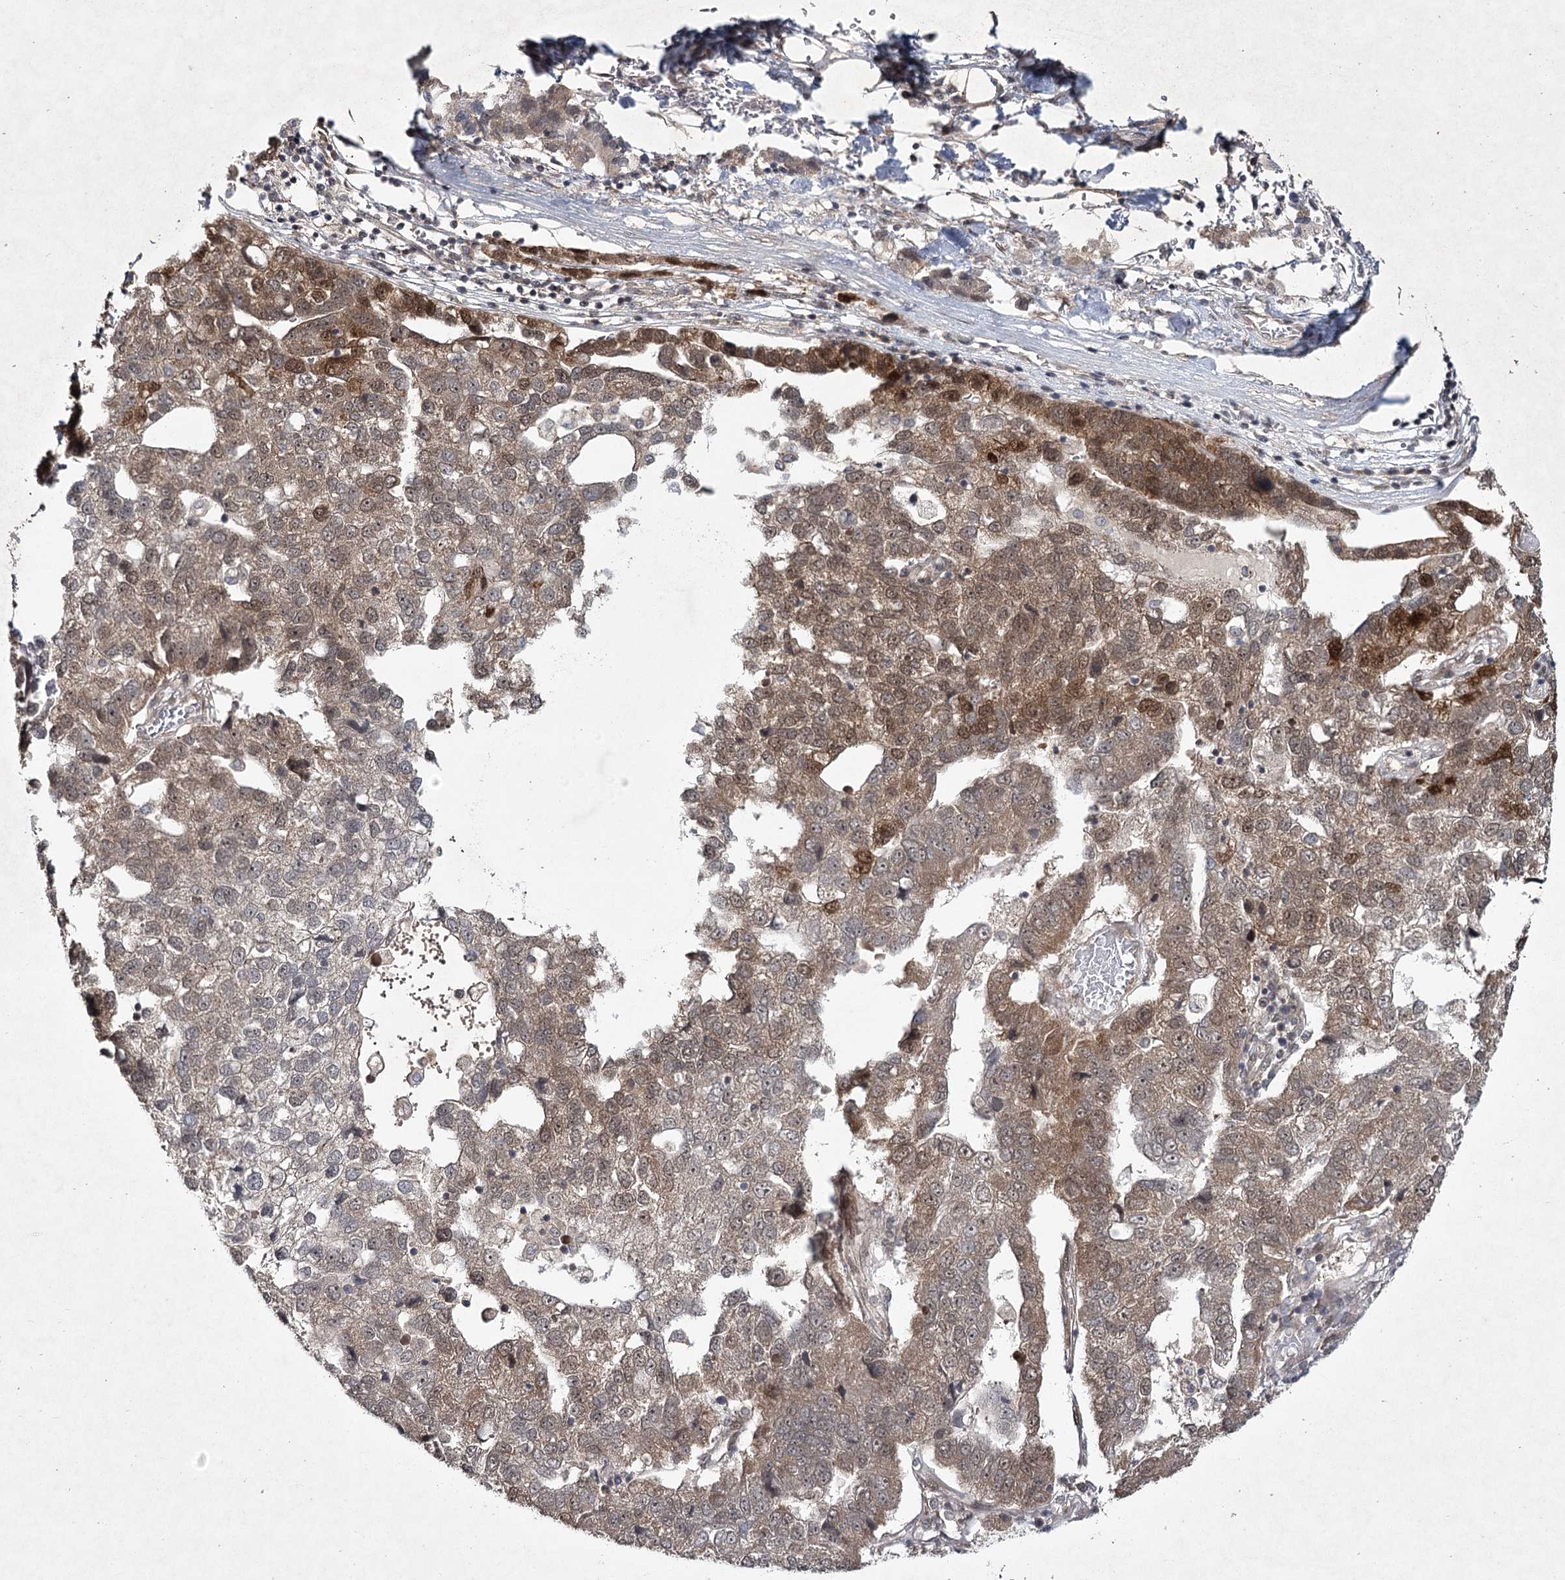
{"staining": {"intensity": "moderate", "quantity": "25%-75%", "location": "cytoplasmic/membranous,nuclear"}, "tissue": "pancreatic cancer", "cell_type": "Tumor cells", "image_type": "cancer", "snomed": [{"axis": "morphology", "description": "Adenocarcinoma, NOS"}, {"axis": "topography", "description": "Pancreas"}], "caption": "Immunohistochemistry (IHC) (DAB) staining of human adenocarcinoma (pancreatic) displays moderate cytoplasmic/membranous and nuclear protein expression in about 25%-75% of tumor cells.", "gene": "DCUN1D4", "patient": {"sex": "female", "age": 61}}